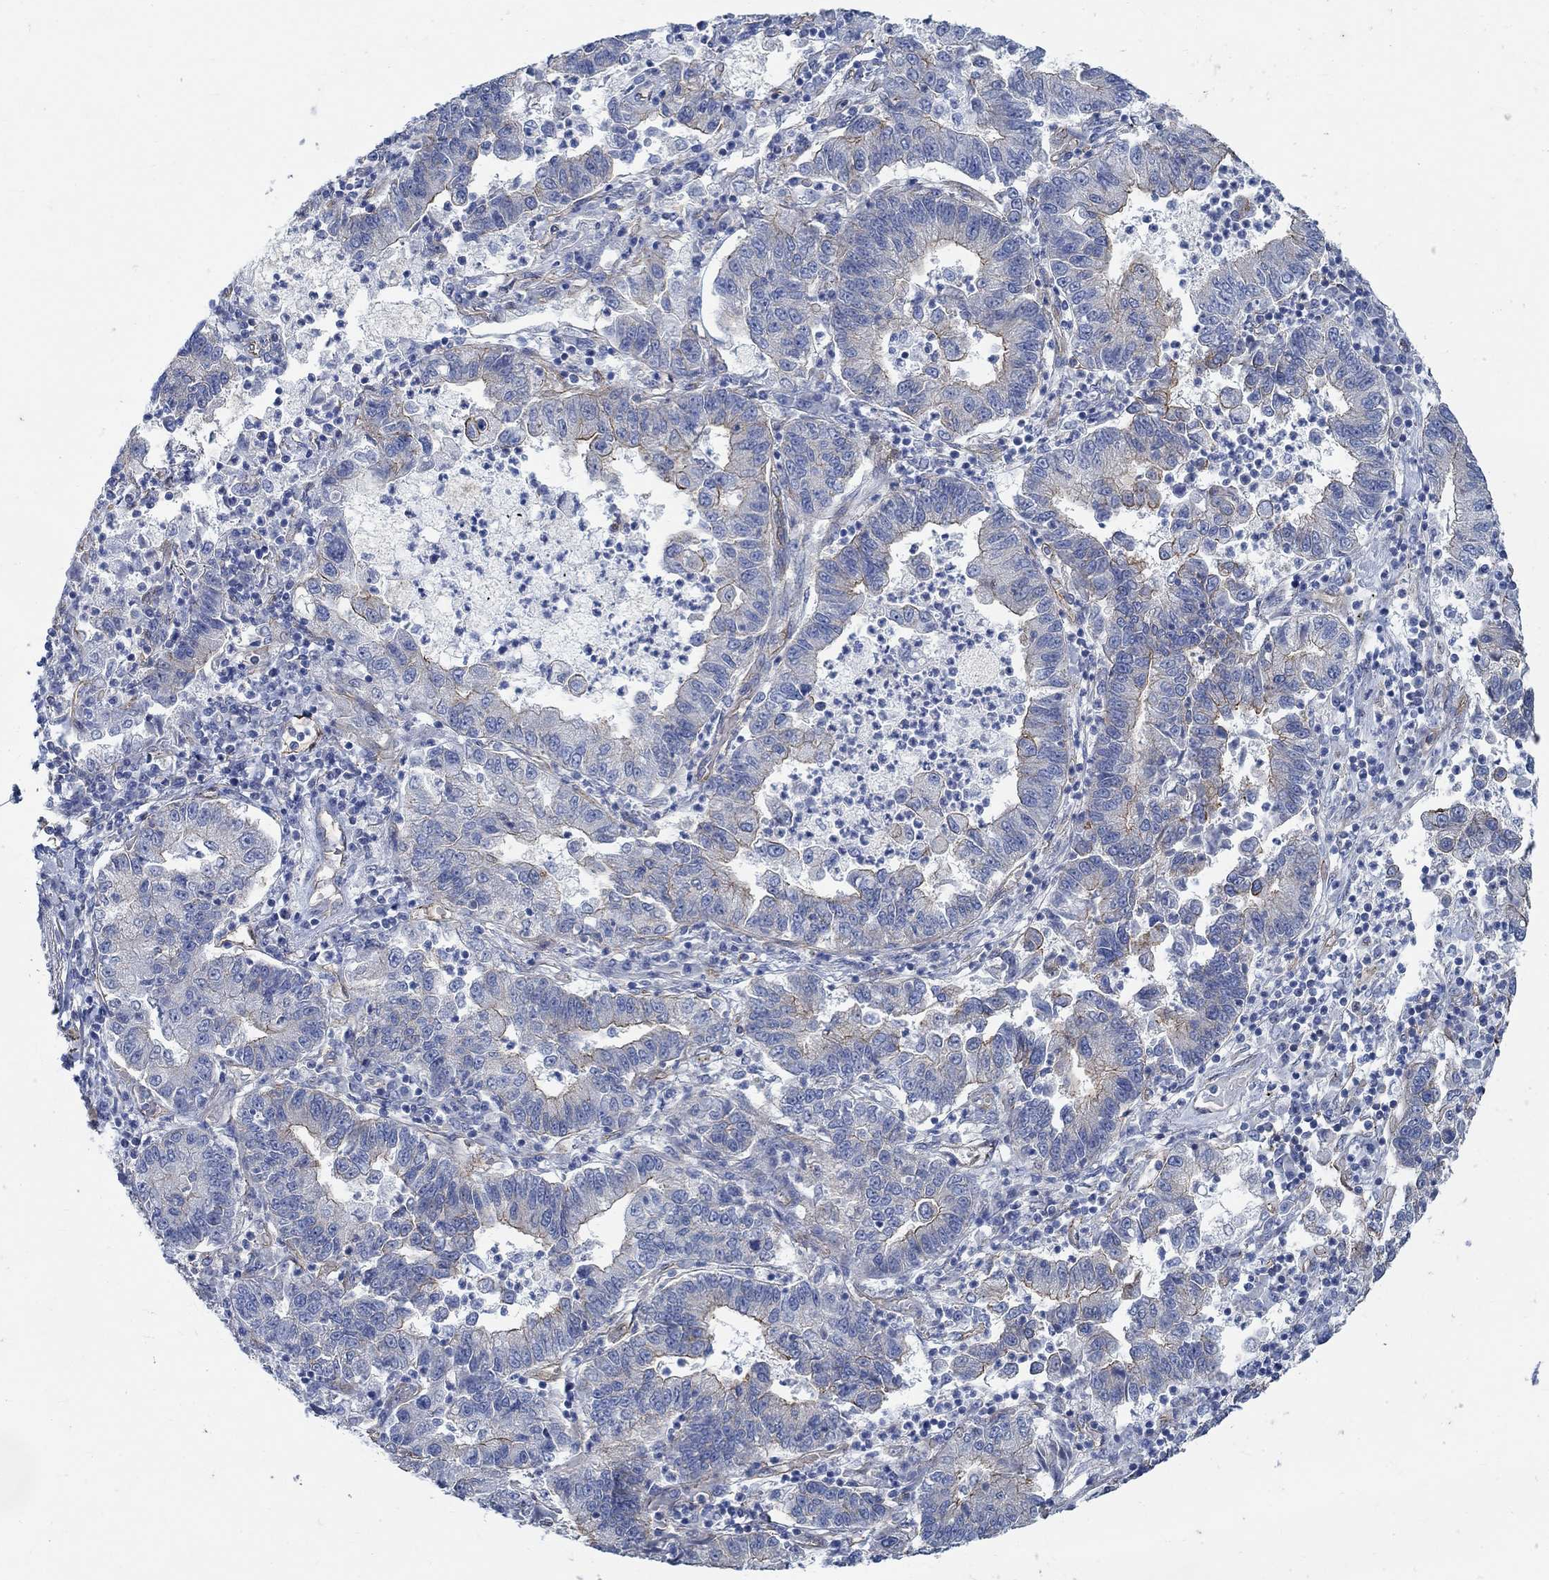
{"staining": {"intensity": "moderate", "quantity": "<25%", "location": "cytoplasmic/membranous"}, "tissue": "lung cancer", "cell_type": "Tumor cells", "image_type": "cancer", "snomed": [{"axis": "morphology", "description": "Adenocarcinoma, NOS"}, {"axis": "topography", "description": "Lung"}], "caption": "Immunohistochemistry (IHC) image of human adenocarcinoma (lung) stained for a protein (brown), which reveals low levels of moderate cytoplasmic/membranous positivity in about <25% of tumor cells.", "gene": "TMEM198", "patient": {"sex": "female", "age": 57}}